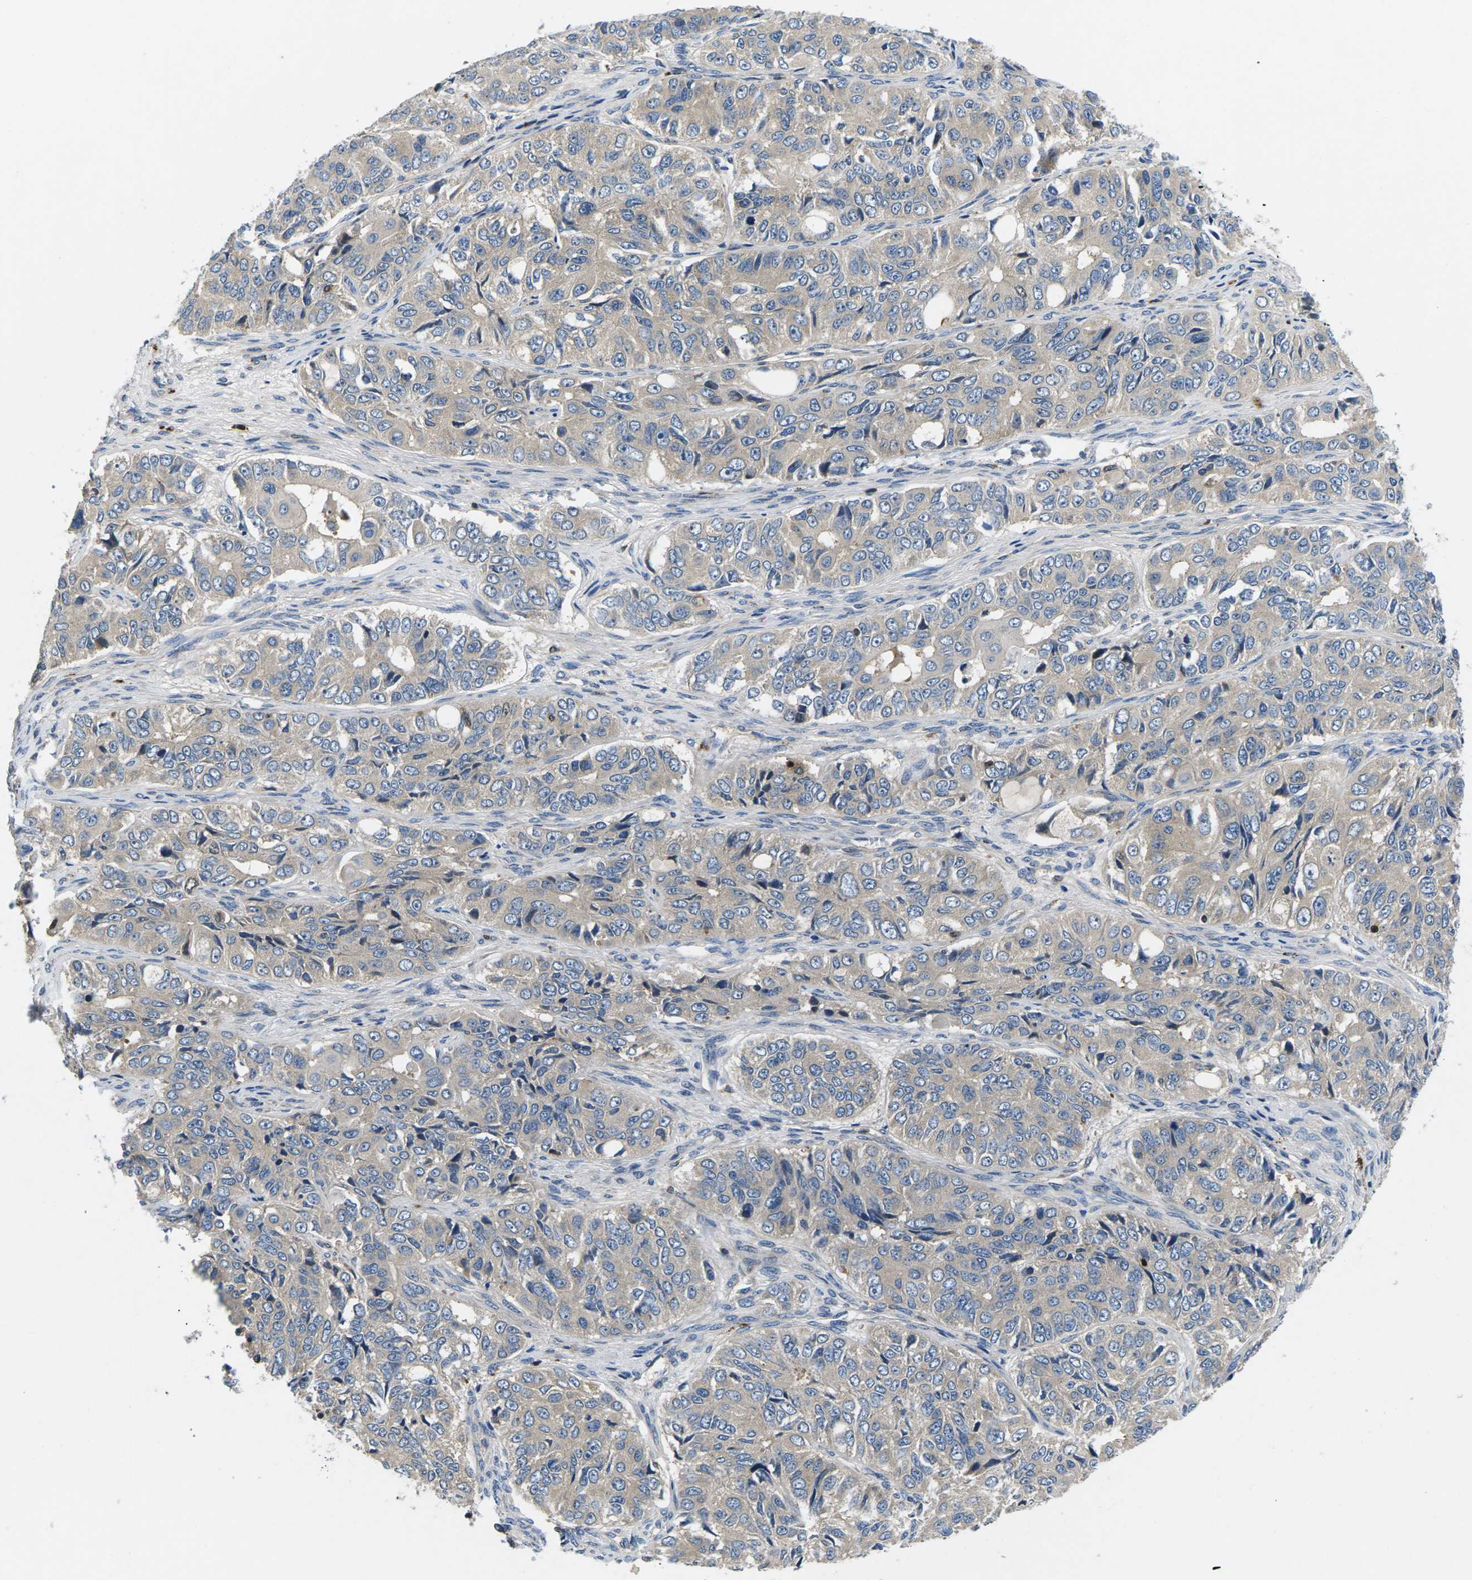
{"staining": {"intensity": "weak", "quantity": ">75%", "location": "cytoplasmic/membranous"}, "tissue": "ovarian cancer", "cell_type": "Tumor cells", "image_type": "cancer", "snomed": [{"axis": "morphology", "description": "Carcinoma, endometroid"}, {"axis": "topography", "description": "Ovary"}], "caption": "This photomicrograph displays immunohistochemistry staining of human ovarian endometroid carcinoma, with low weak cytoplasmic/membranous staining in about >75% of tumor cells.", "gene": "PLCE1", "patient": {"sex": "female", "age": 51}}